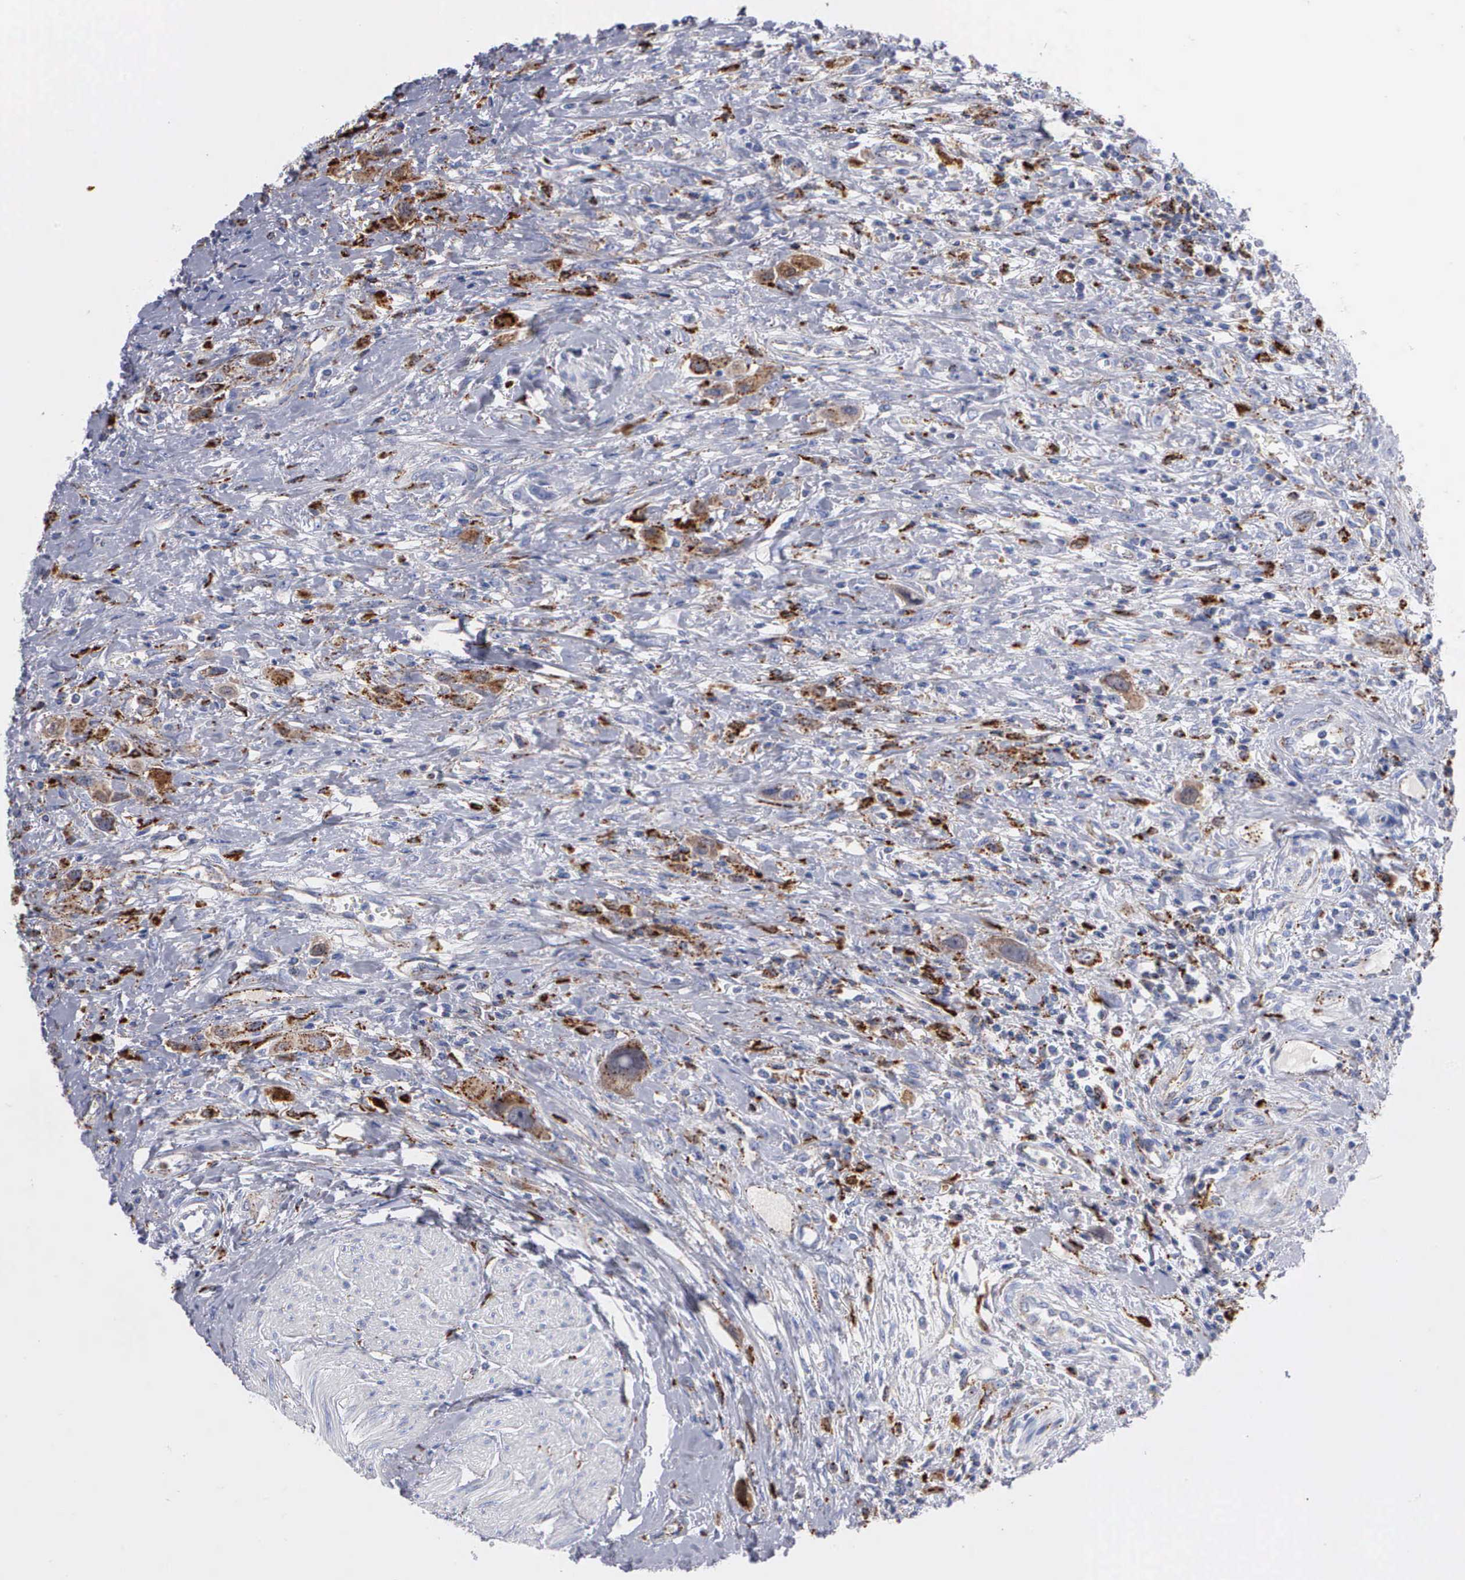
{"staining": {"intensity": "strong", "quantity": ">75%", "location": "cytoplasmic/membranous"}, "tissue": "urothelial cancer", "cell_type": "Tumor cells", "image_type": "cancer", "snomed": [{"axis": "morphology", "description": "Urothelial carcinoma, High grade"}, {"axis": "topography", "description": "Urinary bladder"}], "caption": "Tumor cells show strong cytoplasmic/membranous expression in about >75% of cells in high-grade urothelial carcinoma. The staining is performed using DAB (3,3'-diaminobenzidine) brown chromogen to label protein expression. The nuclei are counter-stained blue using hematoxylin.", "gene": "CTSH", "patient": {"sex": "male", "age": 50}}